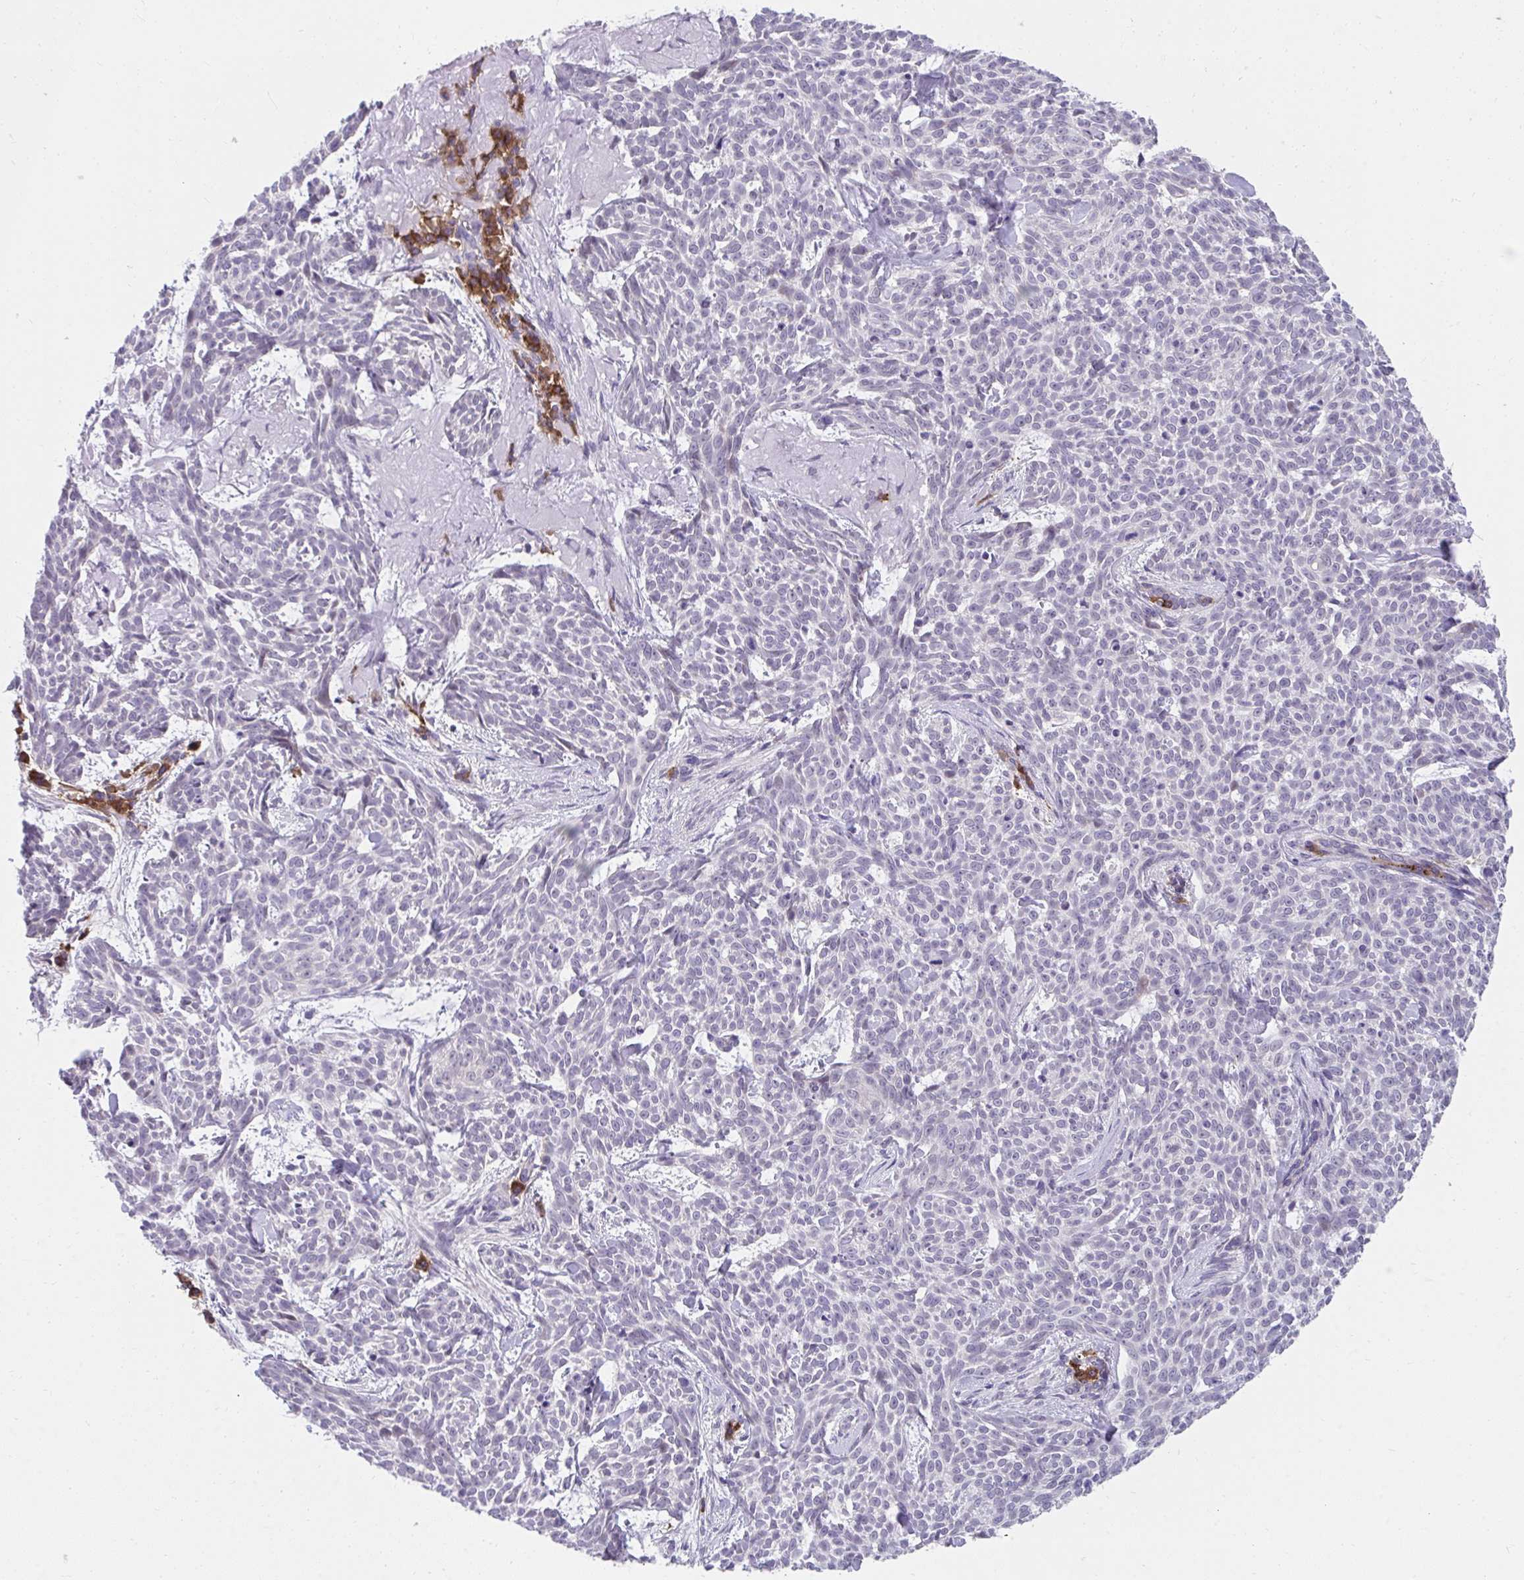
{"staining": {"intensity": "negative", "quantity": "none", "location": "none"}, "tissue": "skin cancer", "cell_type": "Tumor cells", "image_type": "cancer", "snomed": [{"axis": "morphology", "description": "Basal cell carcinoma"}, {"axis": "topography", "description": "Skin"}], "caption": "Basal cell carcinoma (skin) was stained to show a protein in brown. There is no significant expression in tumor cells. The staining was performed using DAB to visualize the protein expression in brown, while the nuclei were stained in blue with hematoxylin (Magnification: 20x).", "gene": "SLAMF7", "patient": {"sex": "female", "age": 93}}